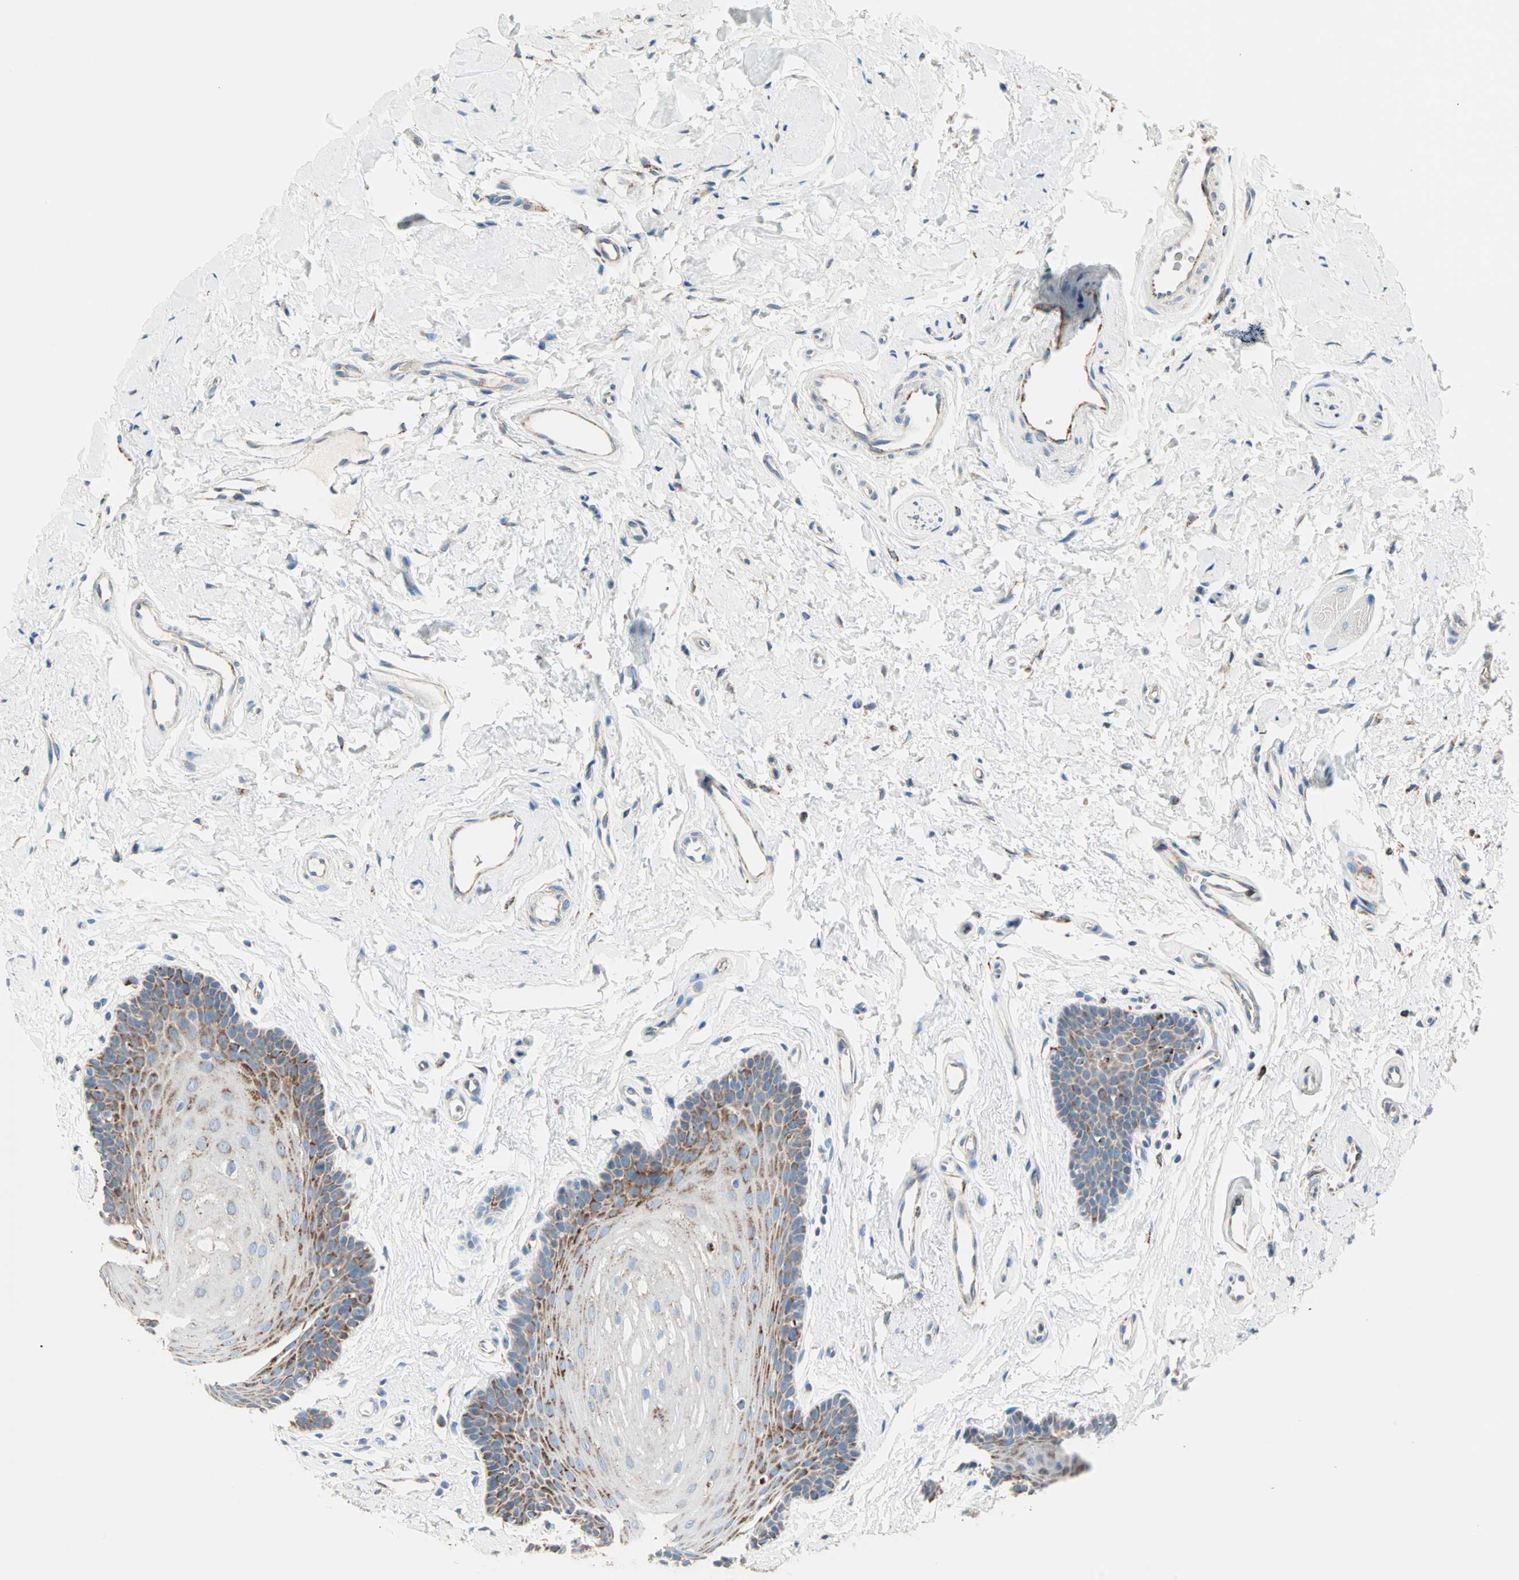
{"staining": {"intensity": "strong", "quantity": "25%-75%", "location": "cytoplasmic/membranous"}, "tissue": "oral mucosa", "cell_type": "Squamous epithelial cells", "image_type": "normal", "snomed": [{"axis": "morphology", "description": "Normal tissue, NOS"}, {"axis": "topography", "description": "Oral tissue"}], "caption": "High-magnification brightfield microscopy of normal oral mucosa stained with DAB (3,3'-diaminobenzidine) (brown) and counterstained with hematoxylin (blue). squamous epithelial cells exhibit strong cytoplasmic/membranous positivity is present in approximately25%-75% of cells.", "gene": "TST", "patient": {"sex": "male", "age": 62}}